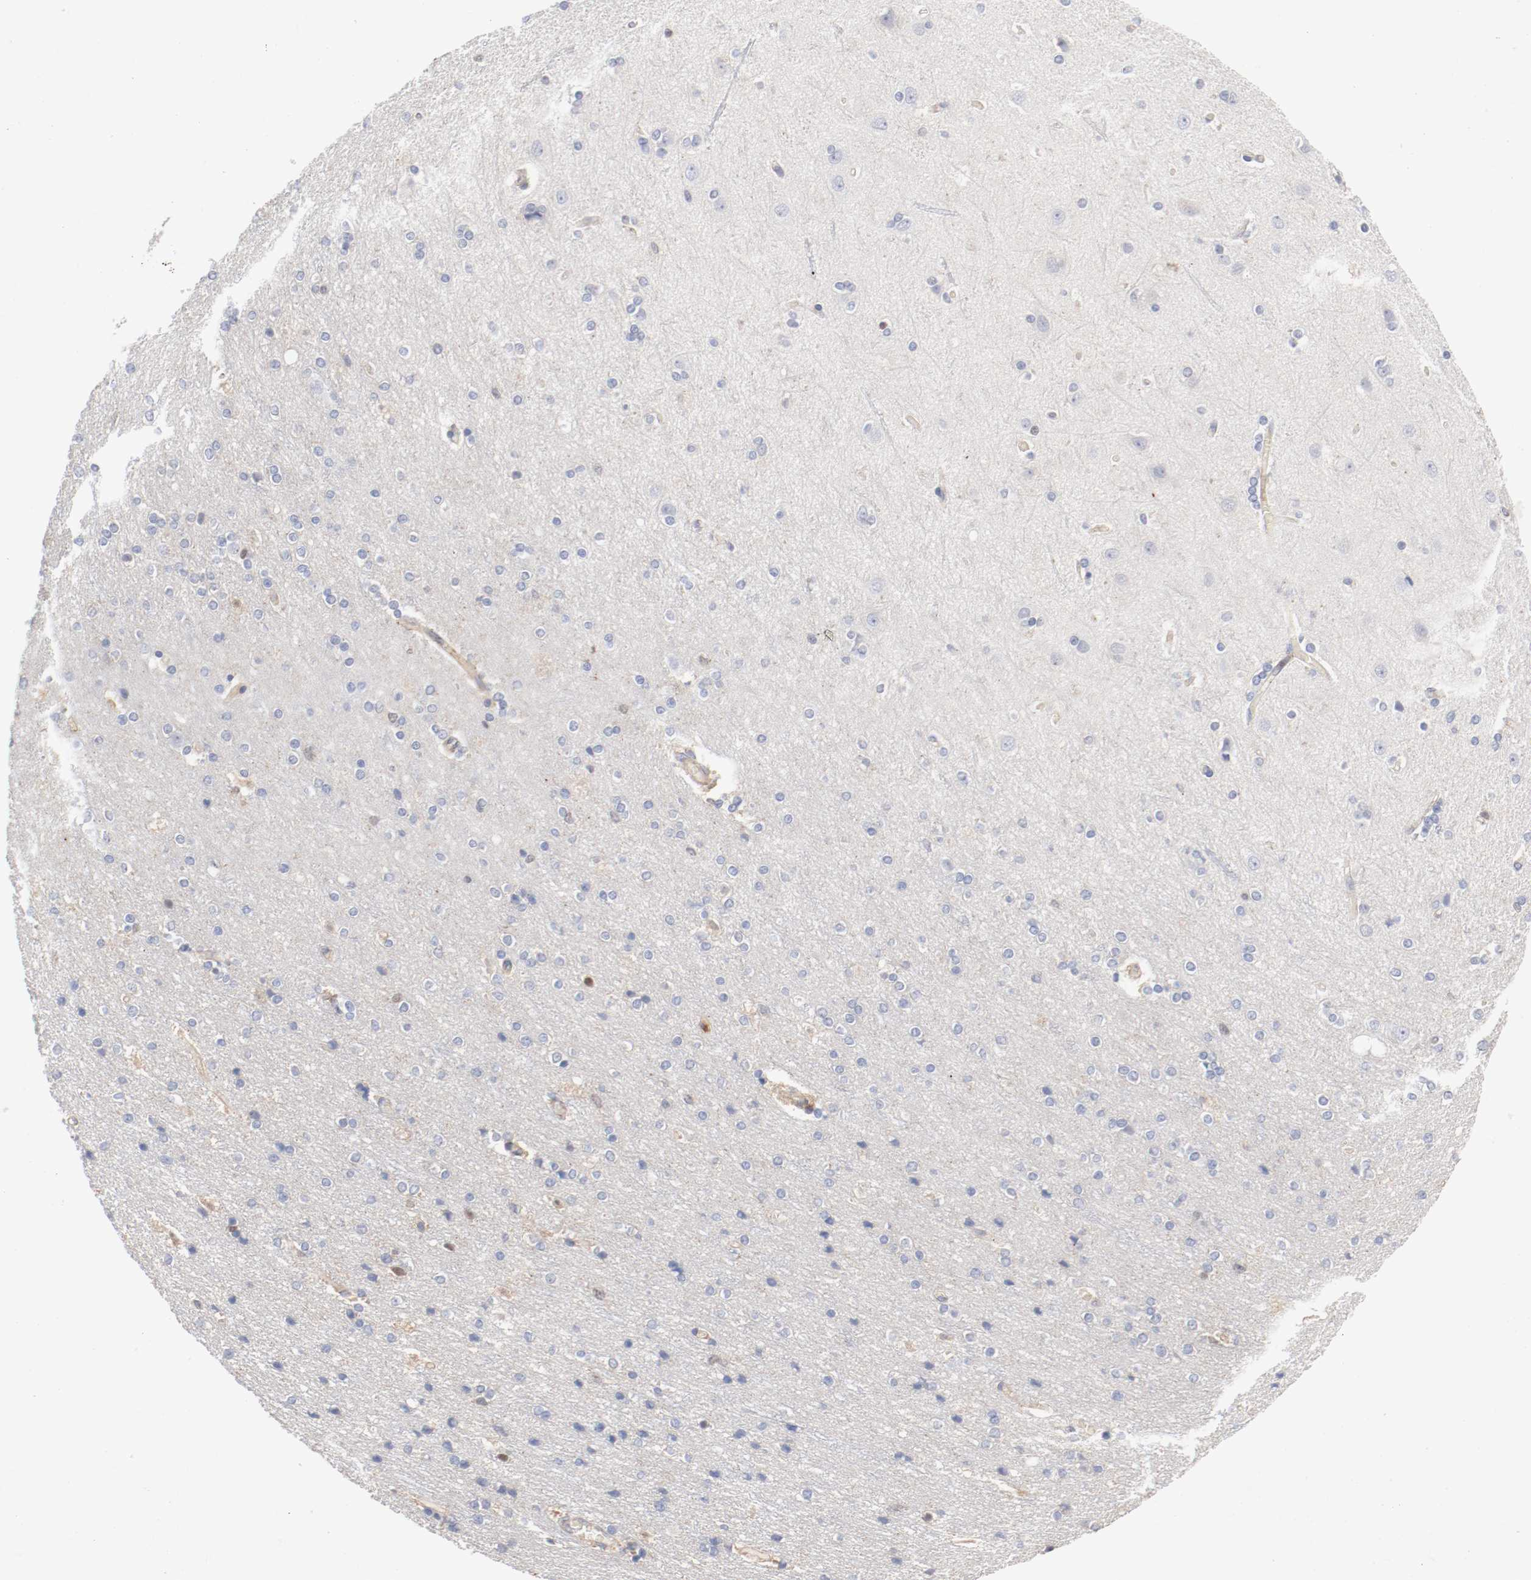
{"staining": {"intensity": "weak", "quantity": "25%-75%", "location": "cytoplasmic/membranous"}, "tissue": "cerebral cortex", "cell_type": "Endothelial cells", "image_type": "normal", "snomed": [{"axis": "morphology", "description": "Normal tissue, NOS"}, {"axis": "topography", "description": "Cerebral cortex"}], "caption": "Protein staining of normal cerebral cortex reveals weak cytoplasmic/membranous expression in about 25%-75% of endothelial cells.", "gene": "ARHGEF6", "patient": {"sex": "female", "age": 54}}